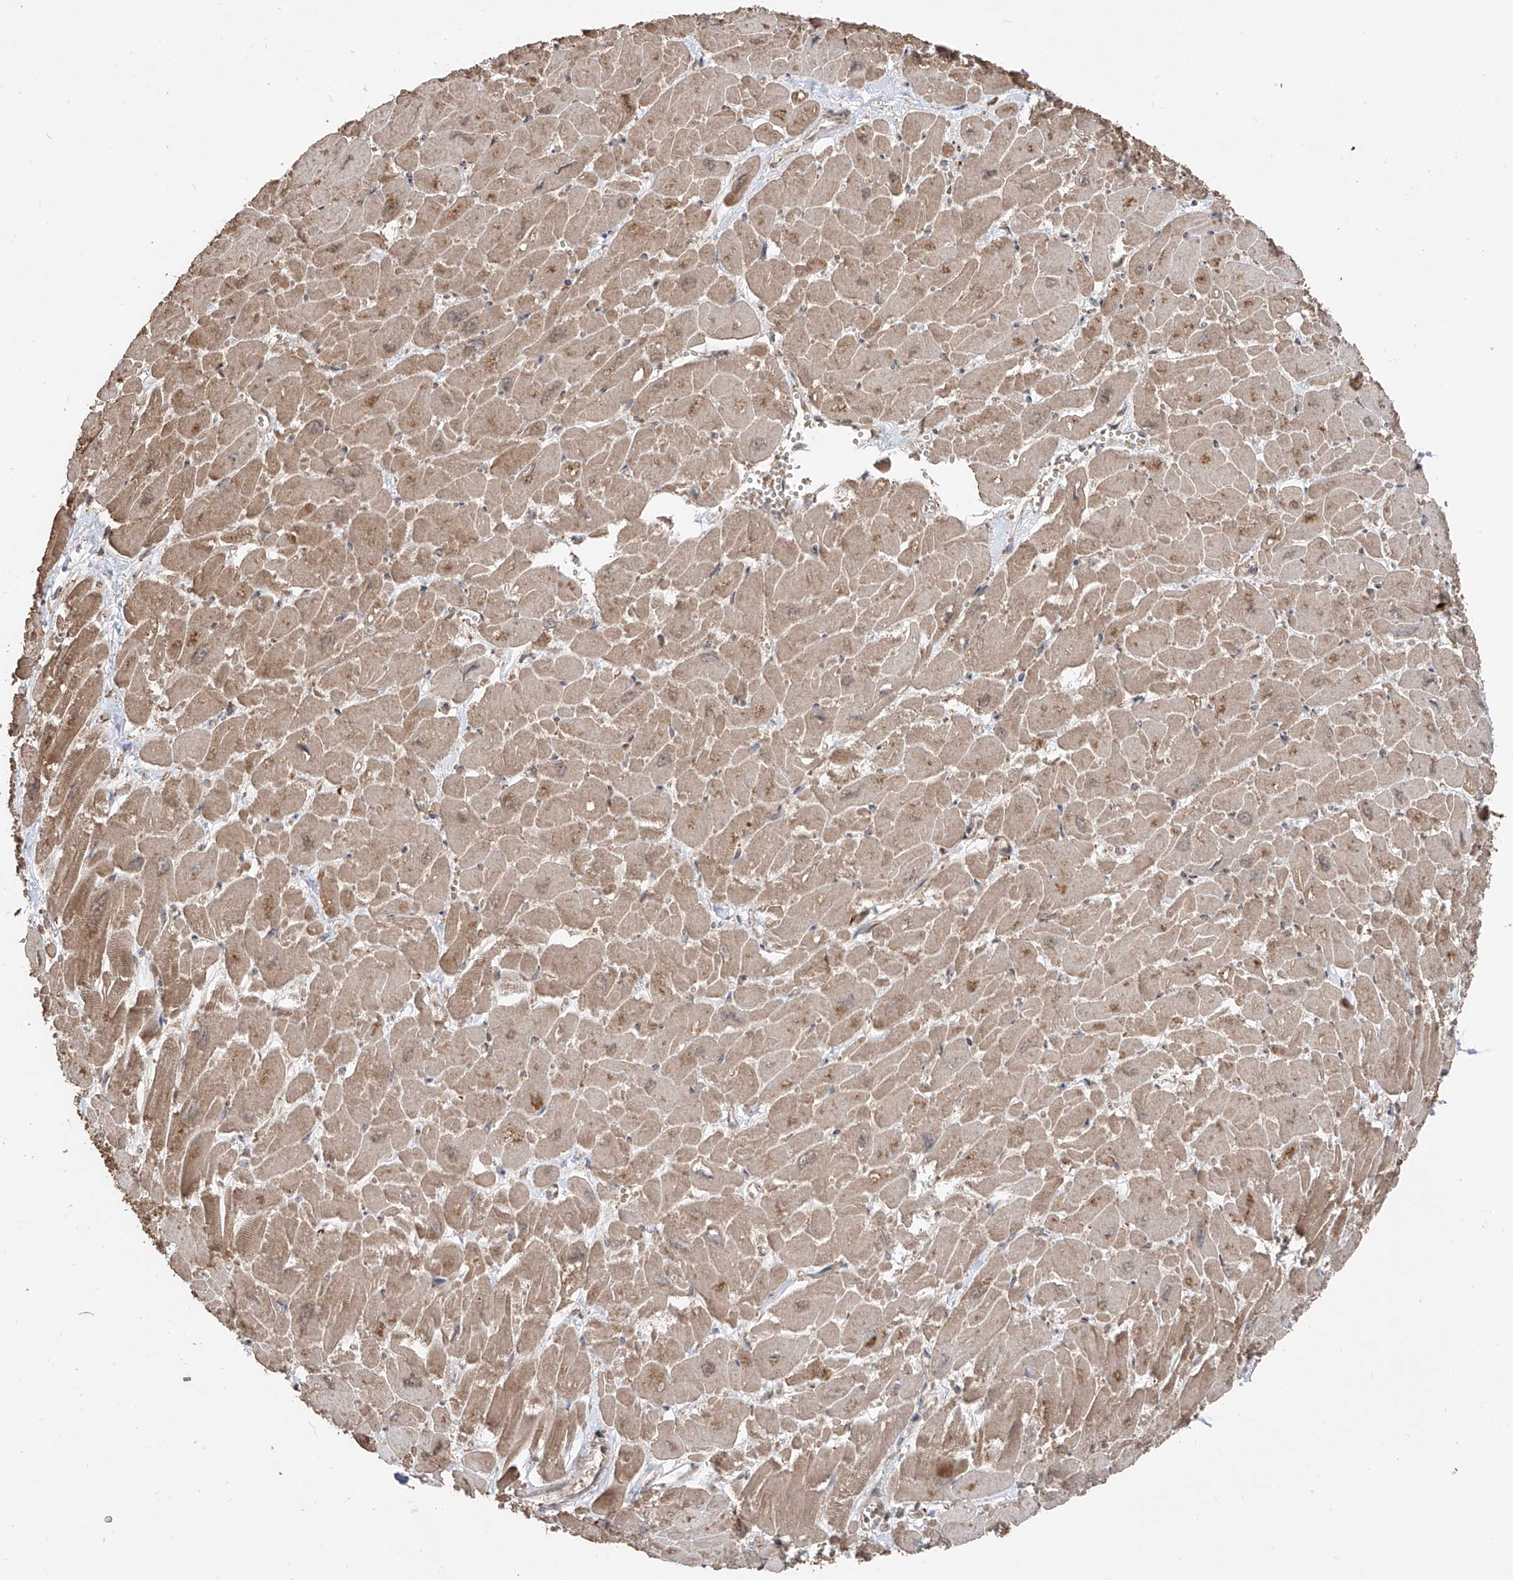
{"staining": {"intensity": "weak", "quantity": ">75%", "location": "cytoplasmic/membranous,nuclear"}, "tissue": "heart muscle", "cell_type": "Cardiomyocytes", "image_type": "normal", "snomed": [{"axis": "morphology", "description": "Normal tissue, NOS"}, {"axis": "topography", "description": "Heart"}], "caption": "This micrograph demonstrates immunohistochemistry (IHC) staining of normal human heart muscle, with low weak cytoplasmic/membranous,nuclear expression in about >75% of cardiomyocytes.", "gene": "FAM135A", "patient": {"sex": "male", "age": 54}}